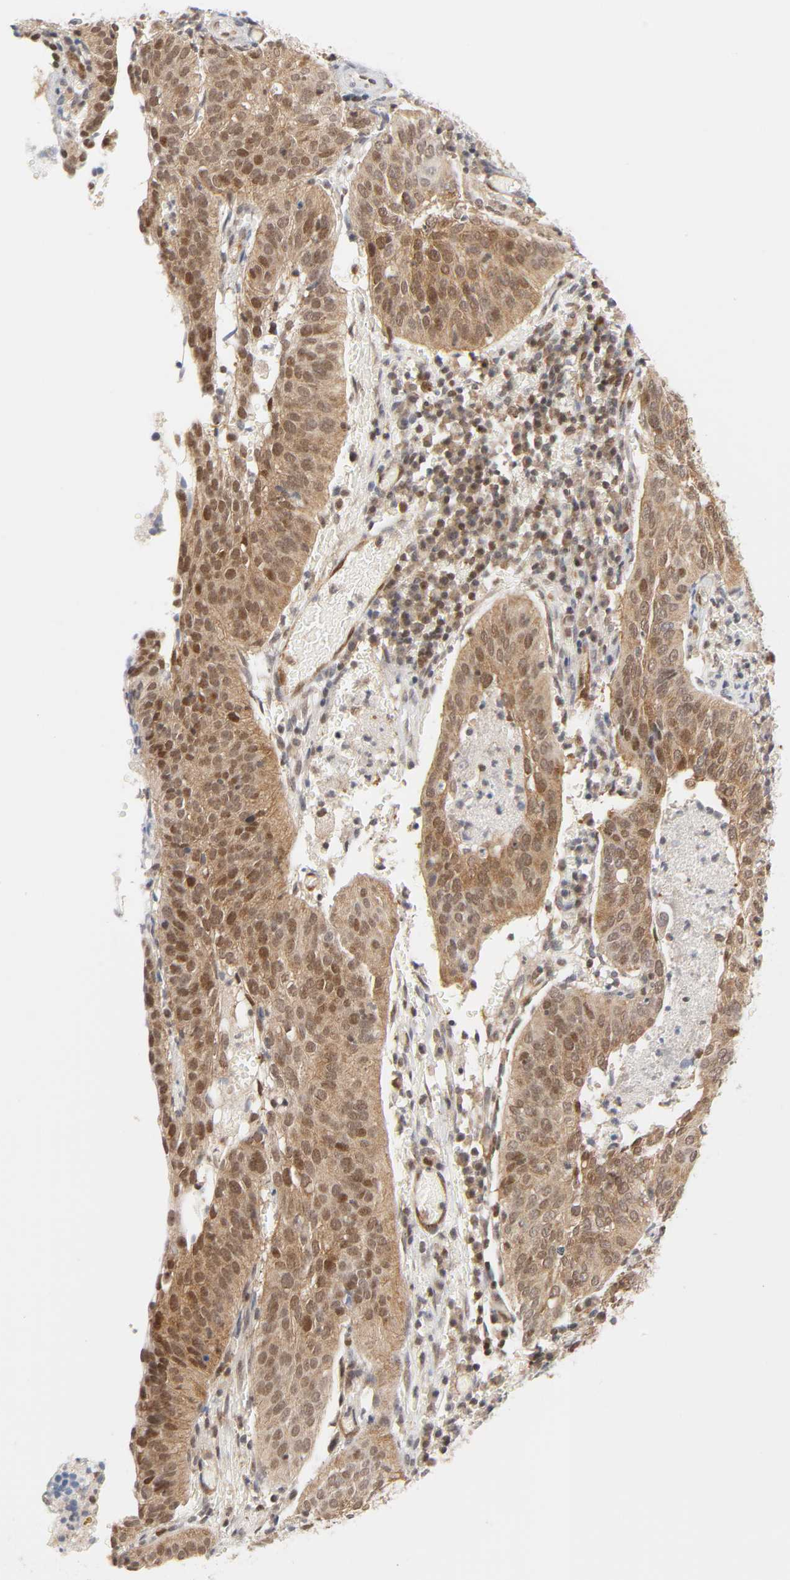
{"staining": {"intensity": "moderate", "quantity": ">75%", "location": "cytoplasmic/membranous,nuclear"}, "tissue": "cervical cancer", "cell_type": "Tumor cells", "image_type": "cancer", "snomed": [{"axis": "morphology", "description": "Squamous cell carcinoma, NOS"}, {"axis": "topography", "description": "Cervix"}], "caption": "A medium amount of moderate cytoplasmic/membranous and nuclear expression is present in about >75% of tumor cells in cervical squamous cell carcinoma tissue.", "gene": "CDC37", "patient": {"sex": "female", "age": 39}}